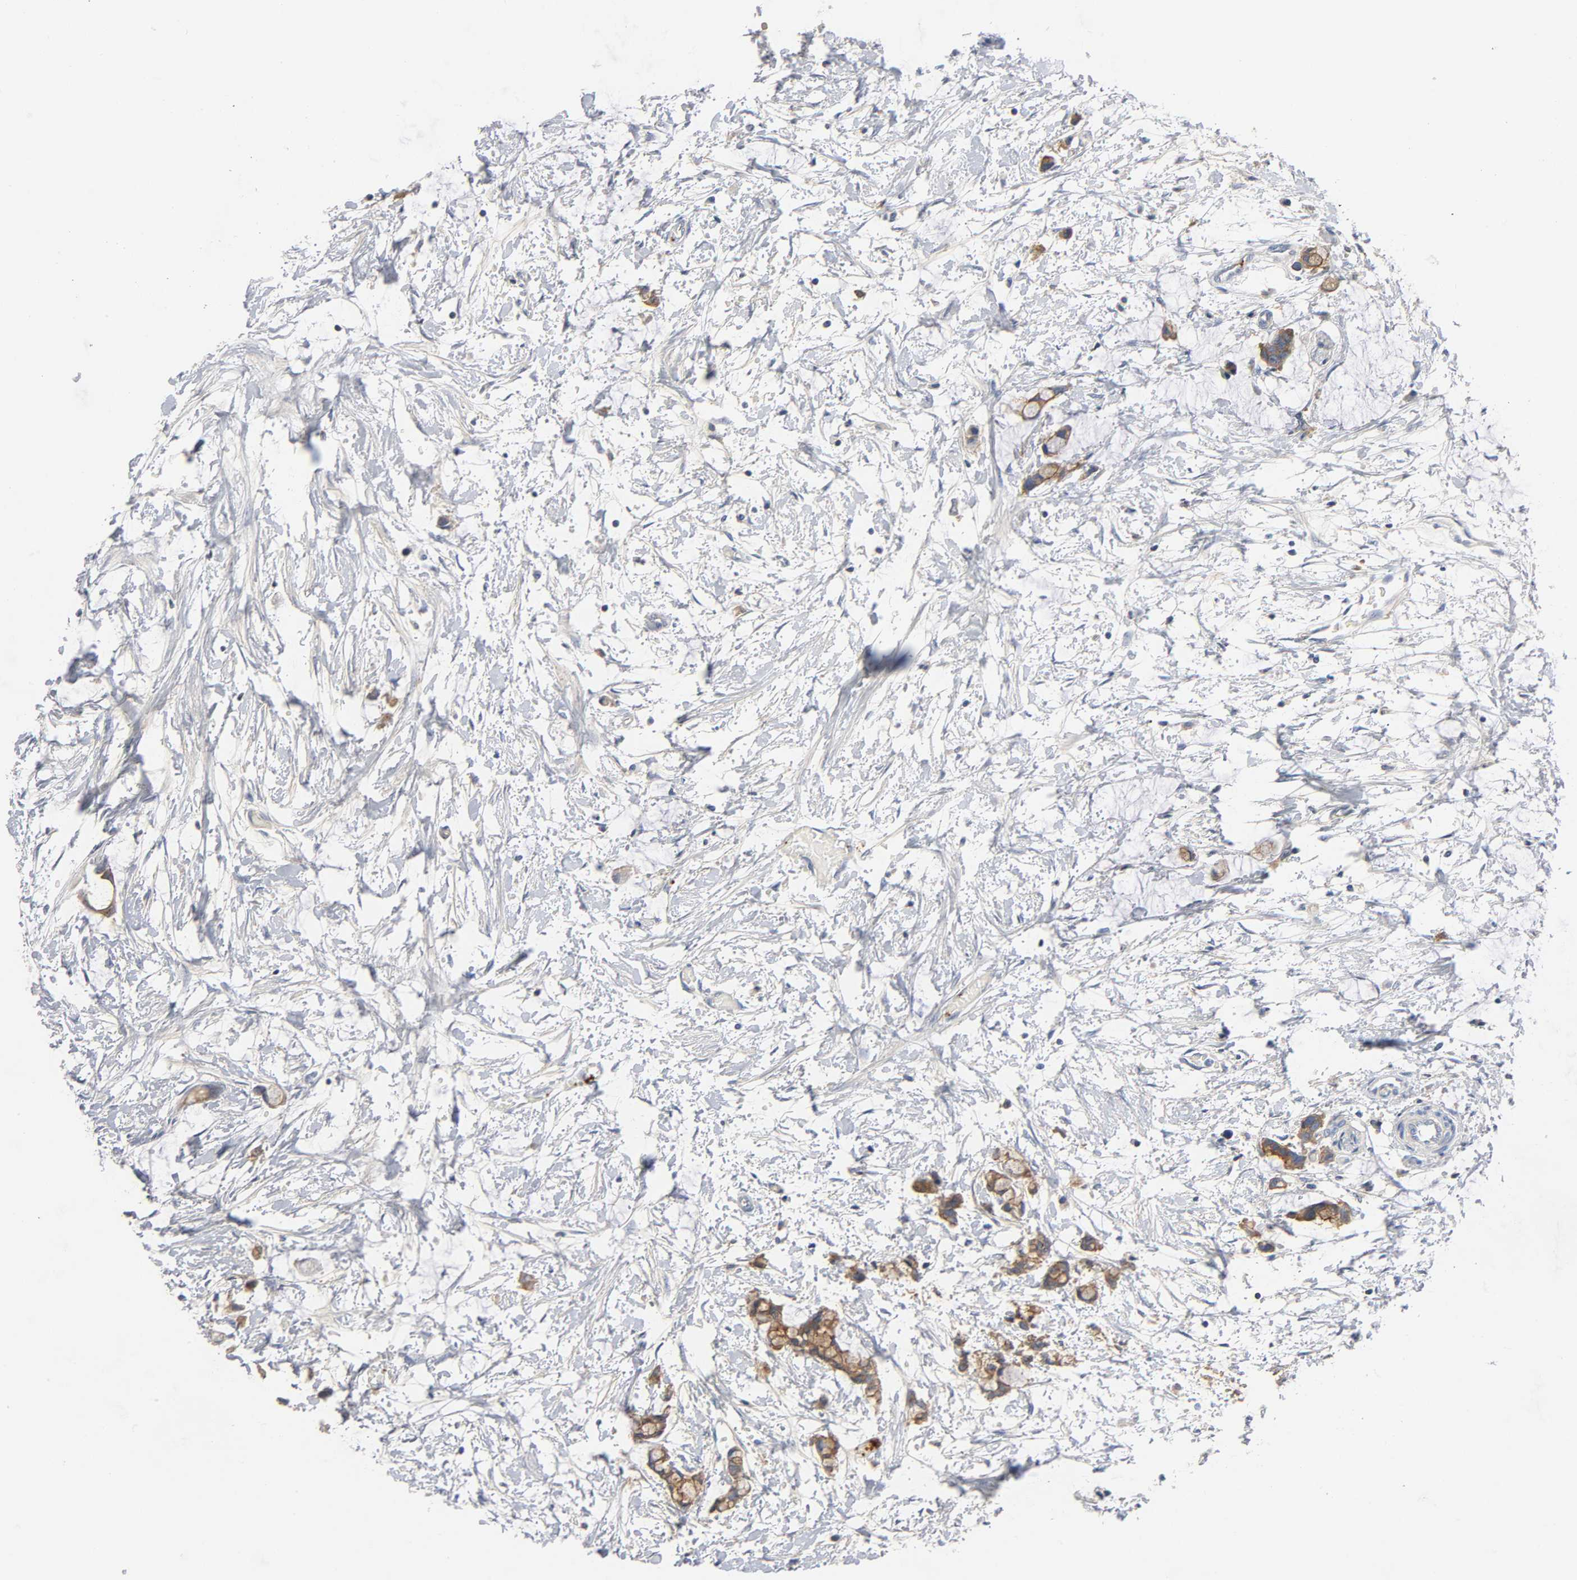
{"staining": {"intensity": "moderate", "quantity": ">75%", "location": "cytoplasmic/membranous"}, "tissue": "colorectal cancer", "cell_type": "Tumor cells", "image_type": "cancer", "snomed": [{"axis": "morphology", "description": "Normal tissue, NOS"}, {"axis": "morphology", "description": "Adenocarcinoma, NOS"}, {"axis": "topography", "description": "Colon"}, {"axis": "topography", "description": "Peripheral nerve tissue"}], "caption": "High-magnification brightfield microscopy of adenocarcinoma (colorectal) stained with DAB (3,3'-diaminobenzidine) (brown) and counterstained with hematoxylin (blue). tumor cells exhibit moderate cytoplasmic/membranous staining is present in approximately>75% of cells. (DAB (3,3'-diaminobenzidine) IHC with brightfield microscopy, high magnification).", "gene": "SRC", "patient": {"sex": "male", "age": 14}}